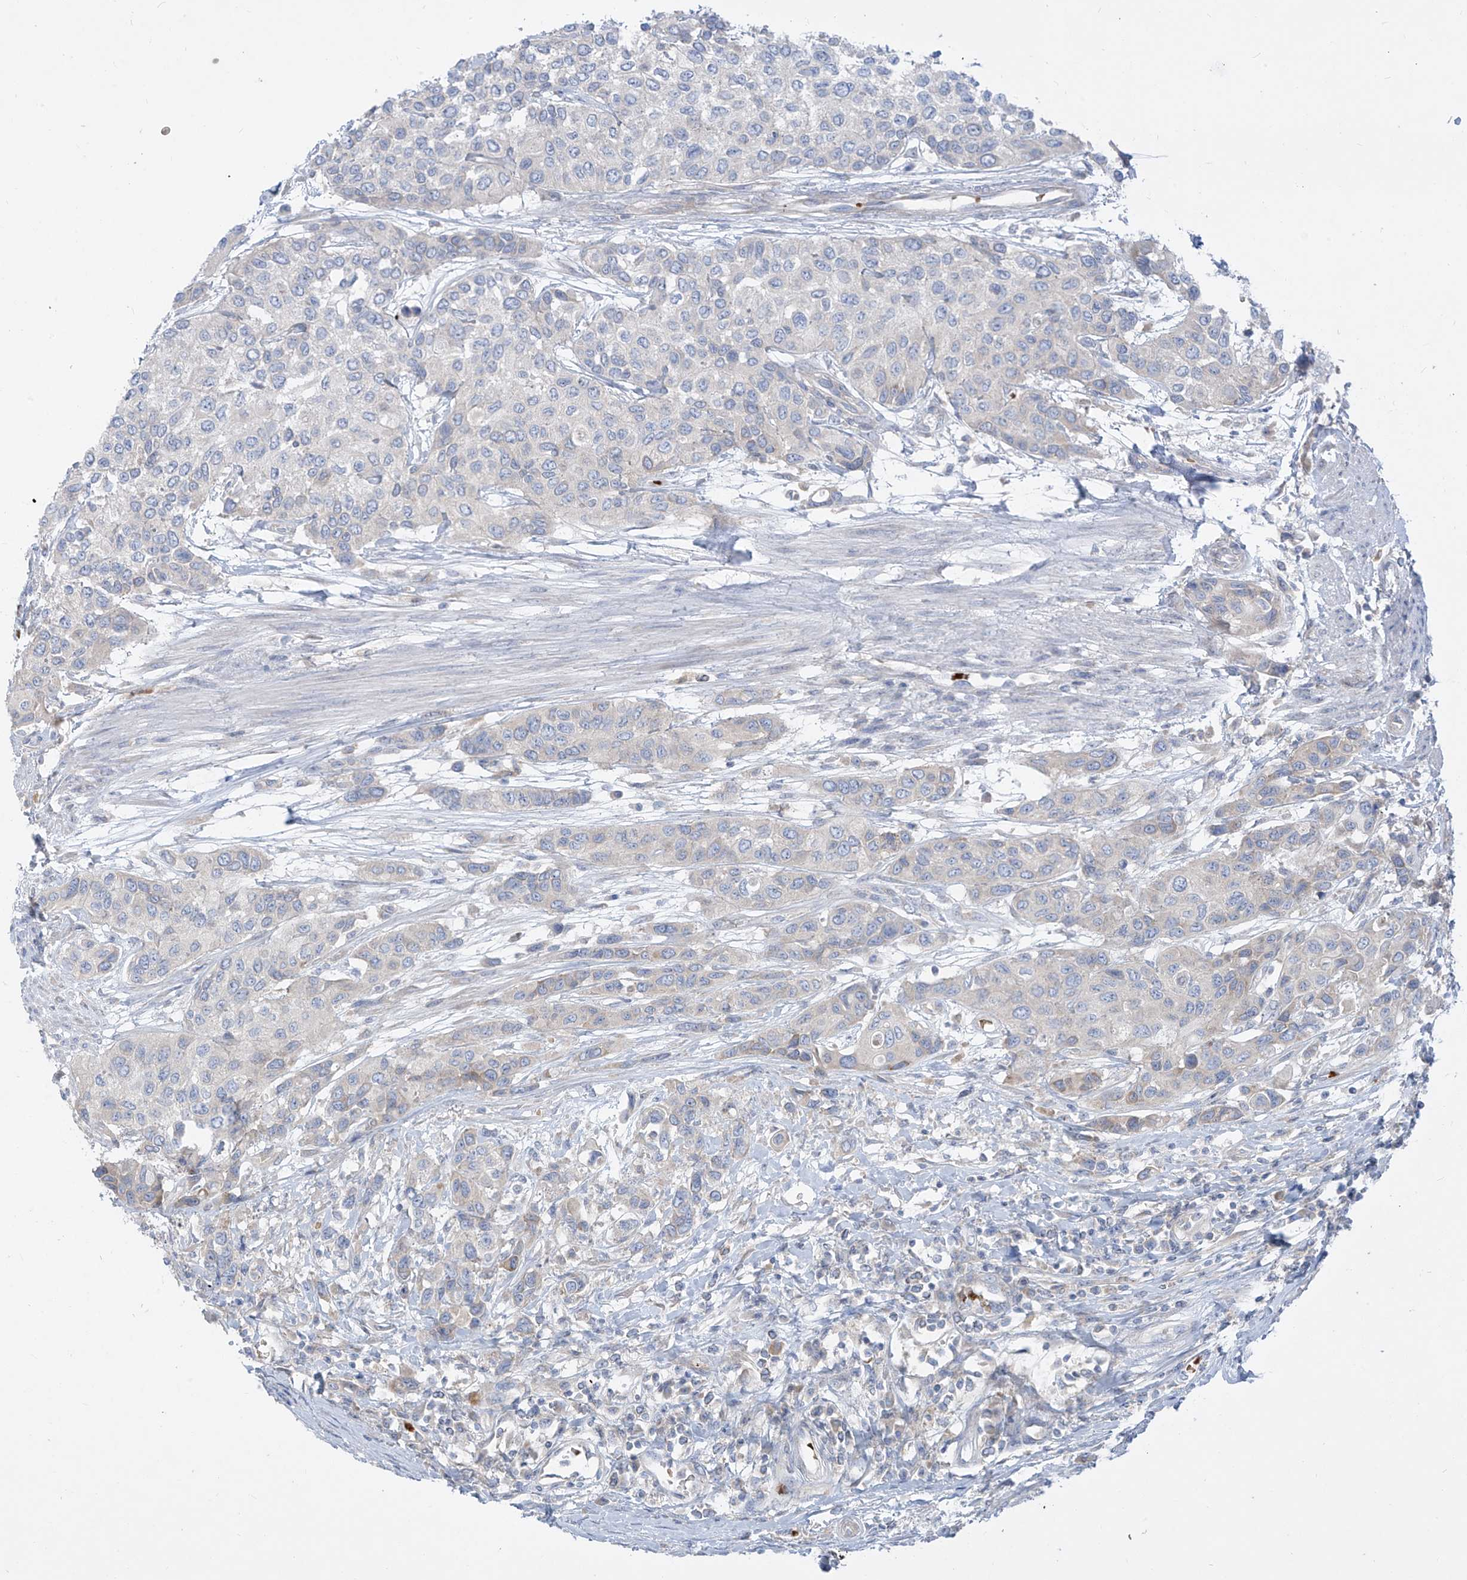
{"staining": {"intensity": "negative", "quantity": "none", "location": "none"}, "tissue": "urothelial cancer", "cell_type": "Tumor cells", "image_type": "cancer", "snomed": [{"axis": "morphology", "description": "Normal tissue, NOS"}, {"axis": "morphology", "description": "Urothelial carcinoma, High grade"}, {"axis": "topography", "description": "Vascular tissue"}, {"axis": "topography", "description": "Urinary bladder"}], "caption": "The immunohistochemistry photomicrograph has no significant positivity in tumor cells of urothelial cancer tissue.", "gene": "DGKQ", "patient": {"sex": "female", "age": 56}}